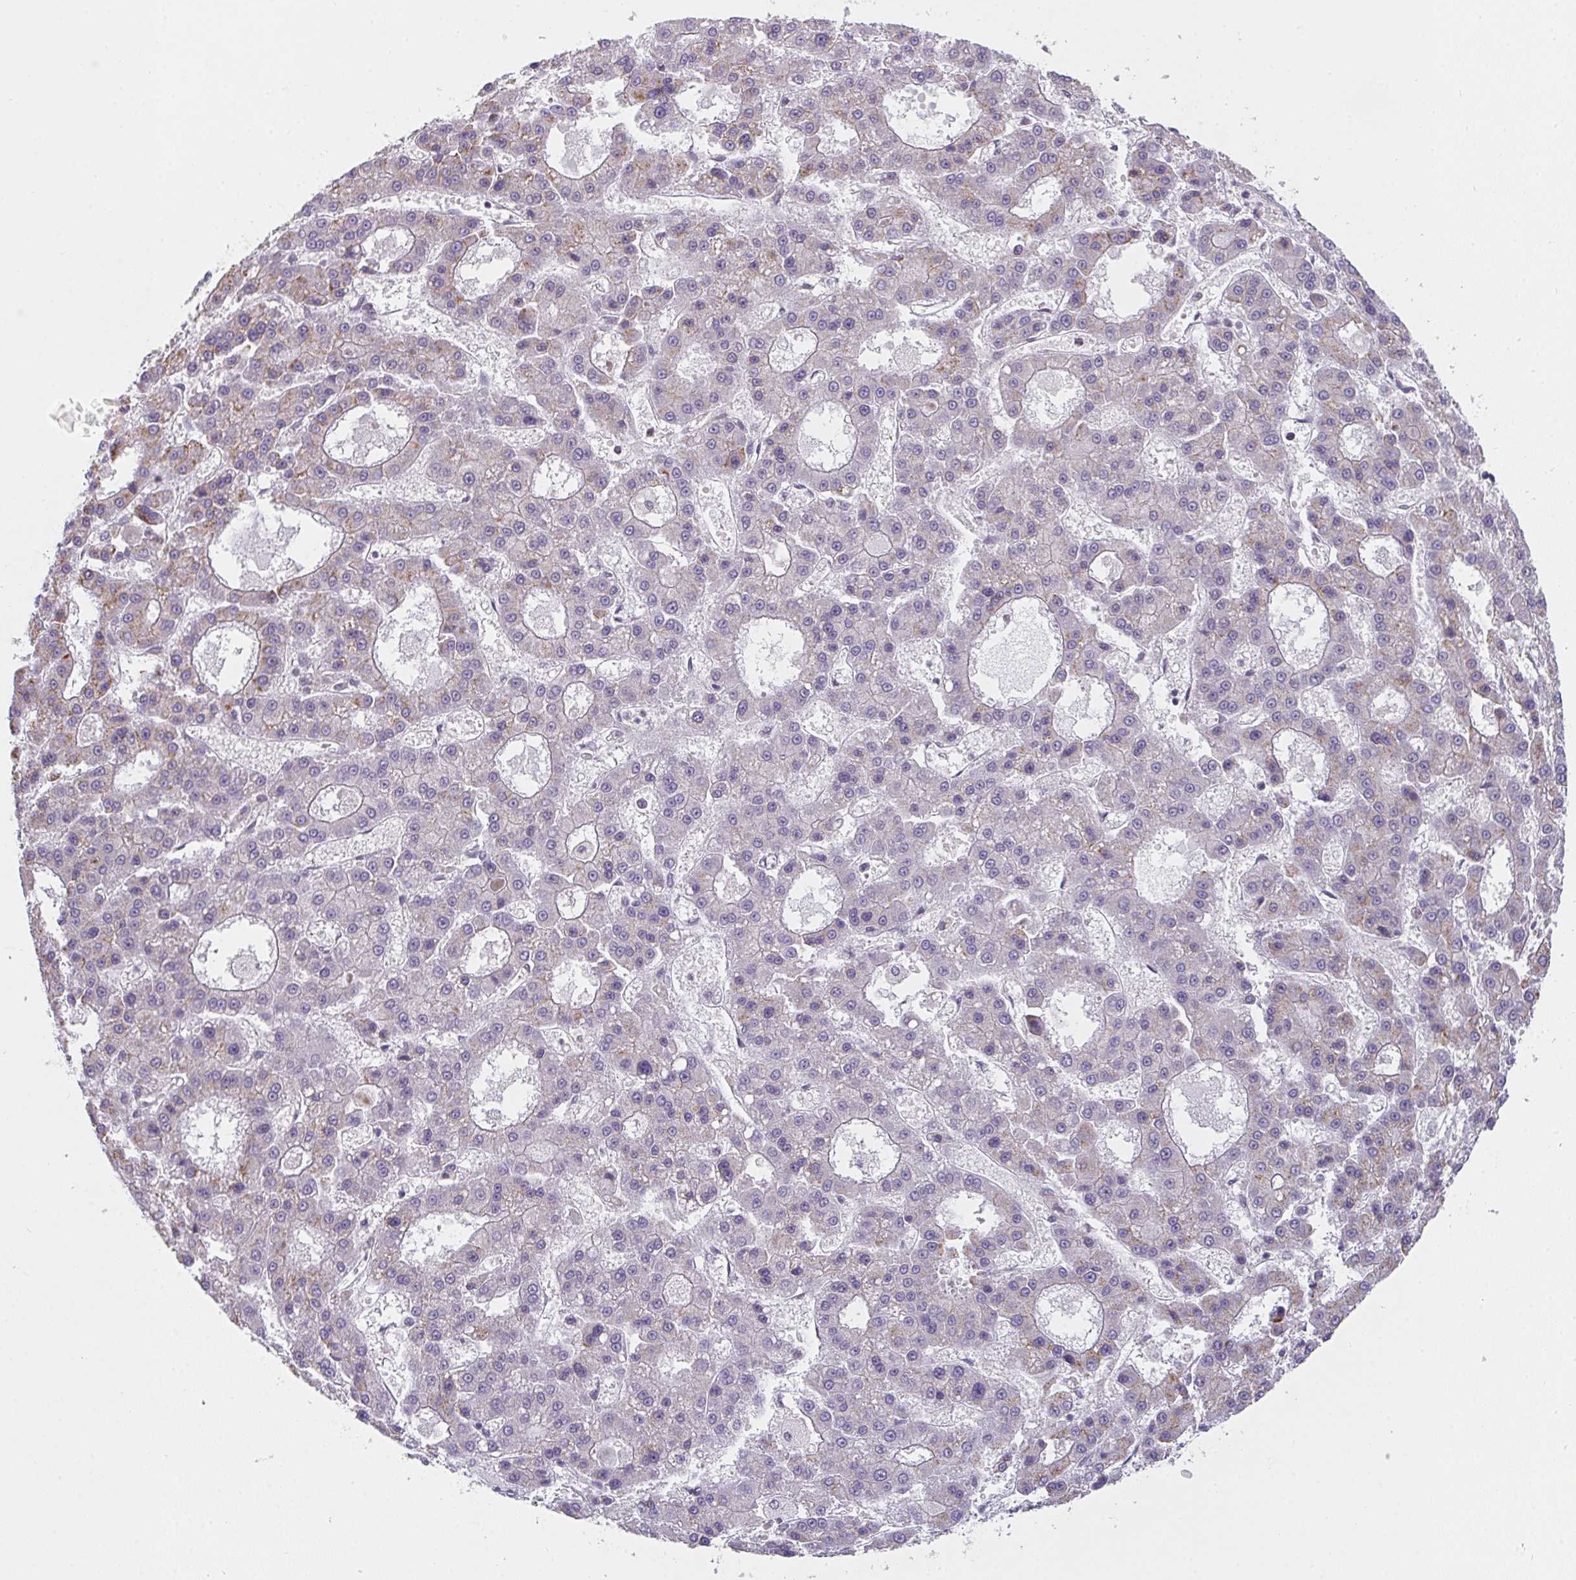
{"staining": {"intensity": "moderate", "quantity": "<25%", "location": "cytoplasmic/membranous"}, "tissue": "liver cancer", "cell_type": "Tumor cells", "image_type": "cancer", "snomed": [{"axis": "morphology", "description": "Carcinoma, Hepatocellular, NOS"}, {"axis": "topography", "description": "Liver"}], "caption": "A low amount of moderate cytoplasmic/membranous positivity is appreciated in about <25% of tumor cells in liver cancer (hepatocellular carcinoma) tissue. (DAB = brown stain, brightfield microscopy at high magnification).", "gene": "GSDMB", "patient": {"sex": "male", "age": 70}}